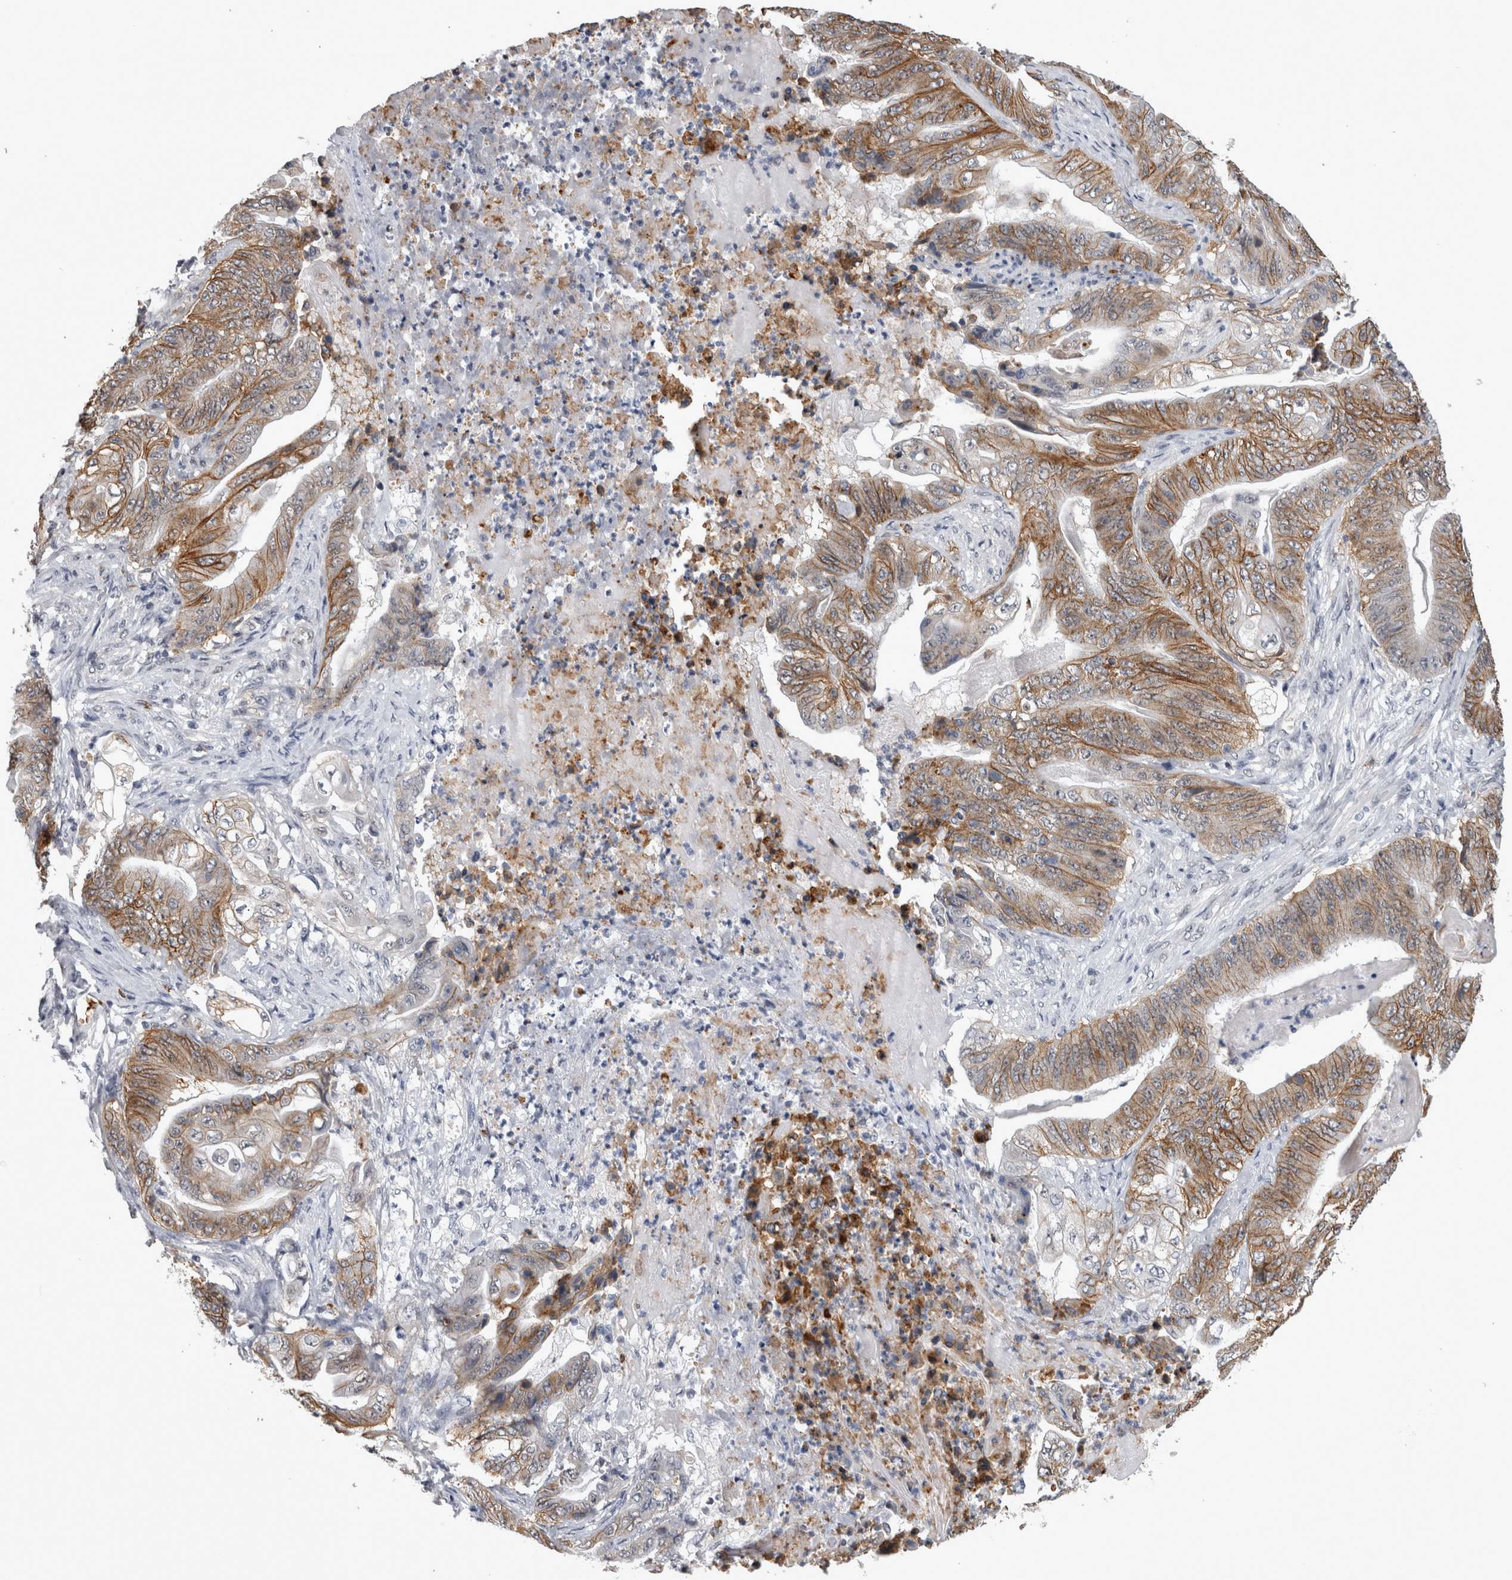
{"staining": {"intensity": "moderate", "quantity": ">75%", "location": "cytoplasmic/membranous"}, "tissue": "stomach cancer", "cell_type": "Tumor cells", "image_type": "cancer", "snomed": [{"axis": "morphology", "description": "Adenocarcinoma, NOS"}, {"axis": "topography", "description": "Stomach"}], "caption": "Approximately >75% of tumor cells in human stomach cancer display moderate cytoplasmic/membranous protein staining as visualized by brown immunohistochemical staining.", "gene": "PEBP4", "patient": {"sex": "female", "age": 73}}